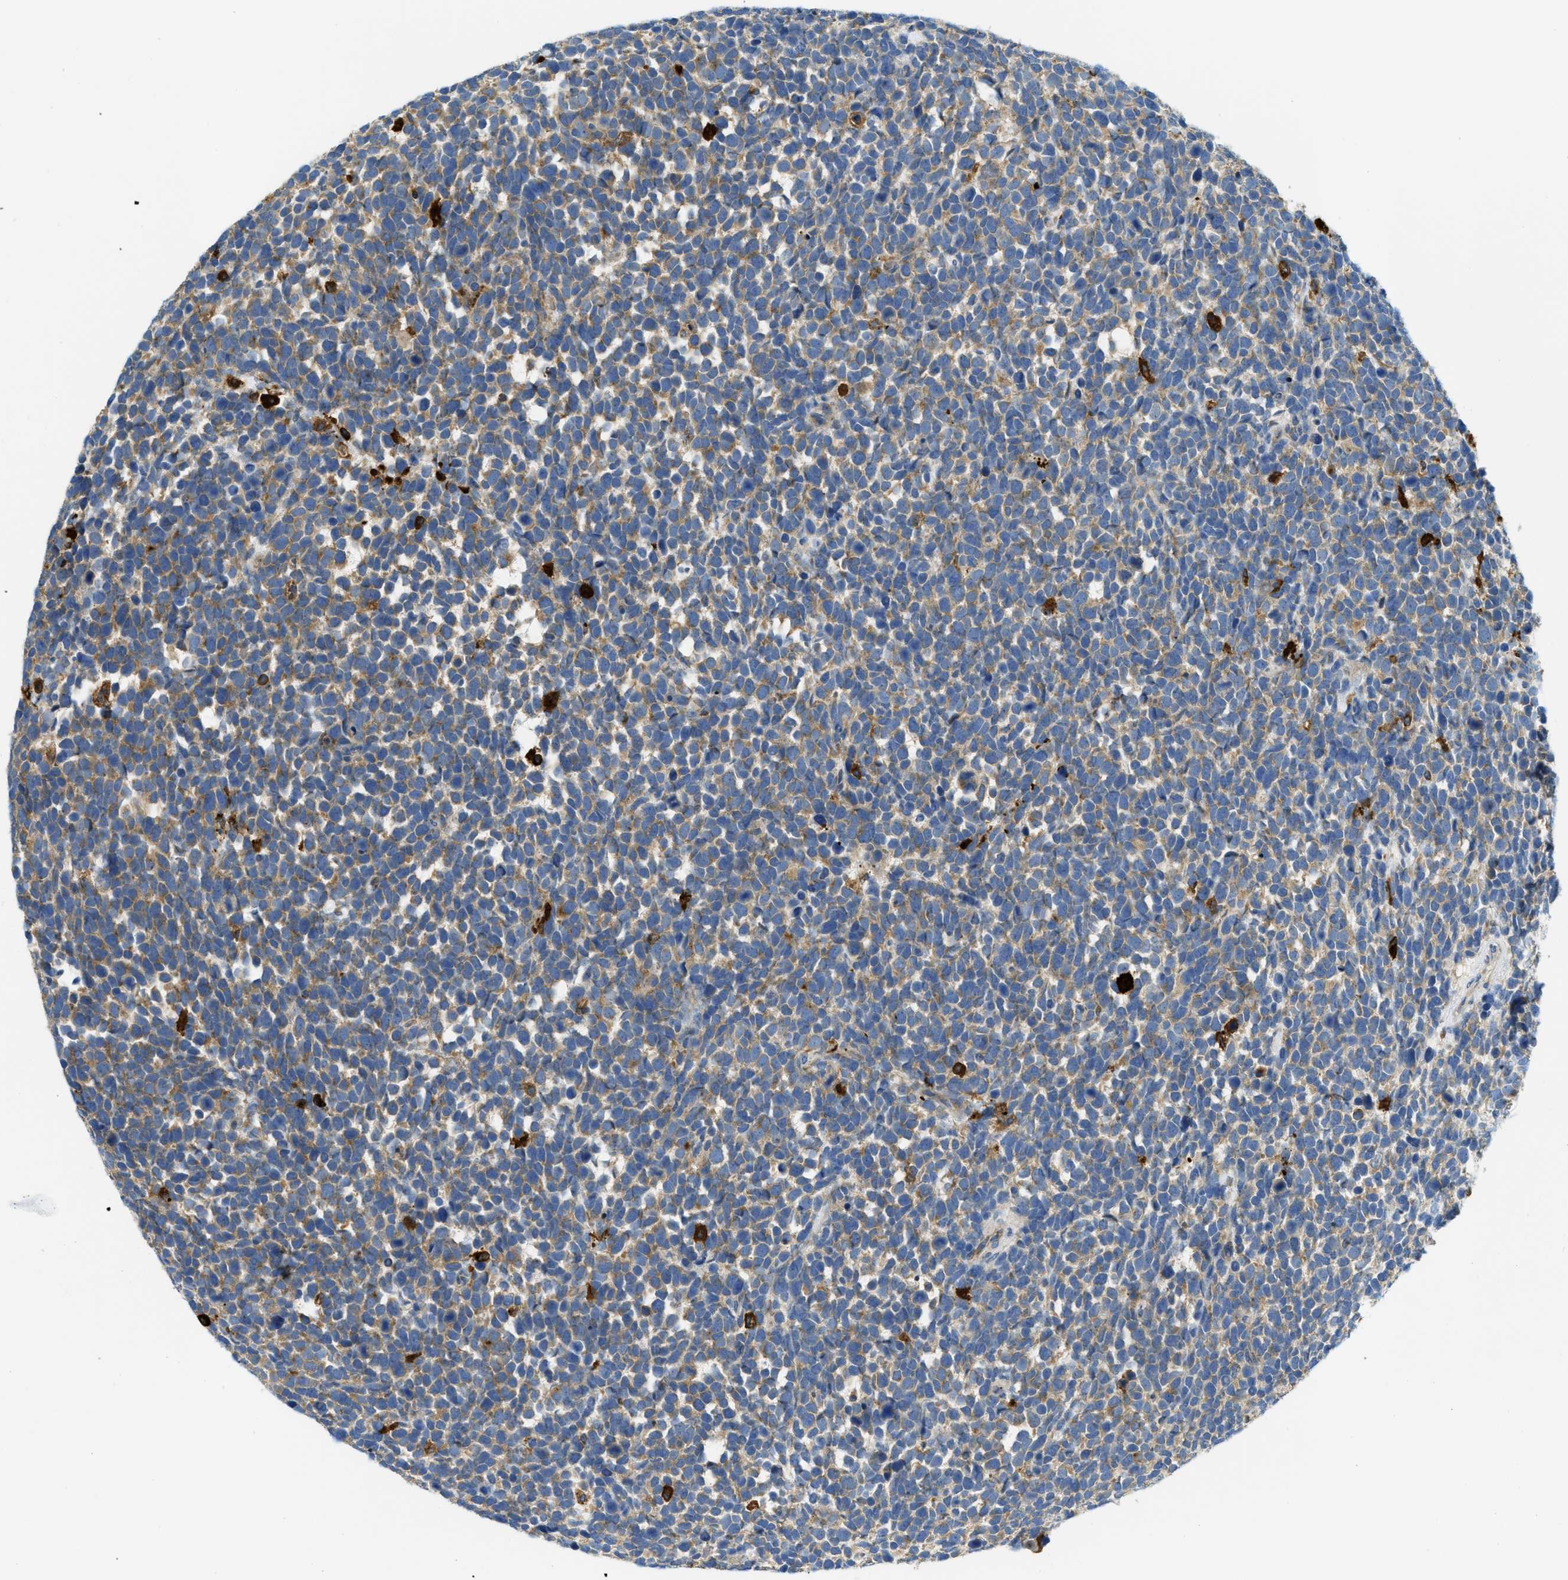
{"staining": {"intensity": "weak", "quantity": ">75%", "location": "cytoplasmic/membranous"}, "tissue": "urothelial cancer", "cell_type": "Tumor cells", "image_type": "cancer", "snomed": [{"axis": "morphology", "description": "Urothelial carcinoma, High grade"}, {"axis": "topography", "description": "Urinary bladder"}], "caption": "Urothelial cancer stained for a protein (brown) demonstrates weak cytoplasmic/membranous positive expression in approximately >75% of tumor cells.", "gene": "RFFL", "patient": {"sex": "female", "age": 82}}